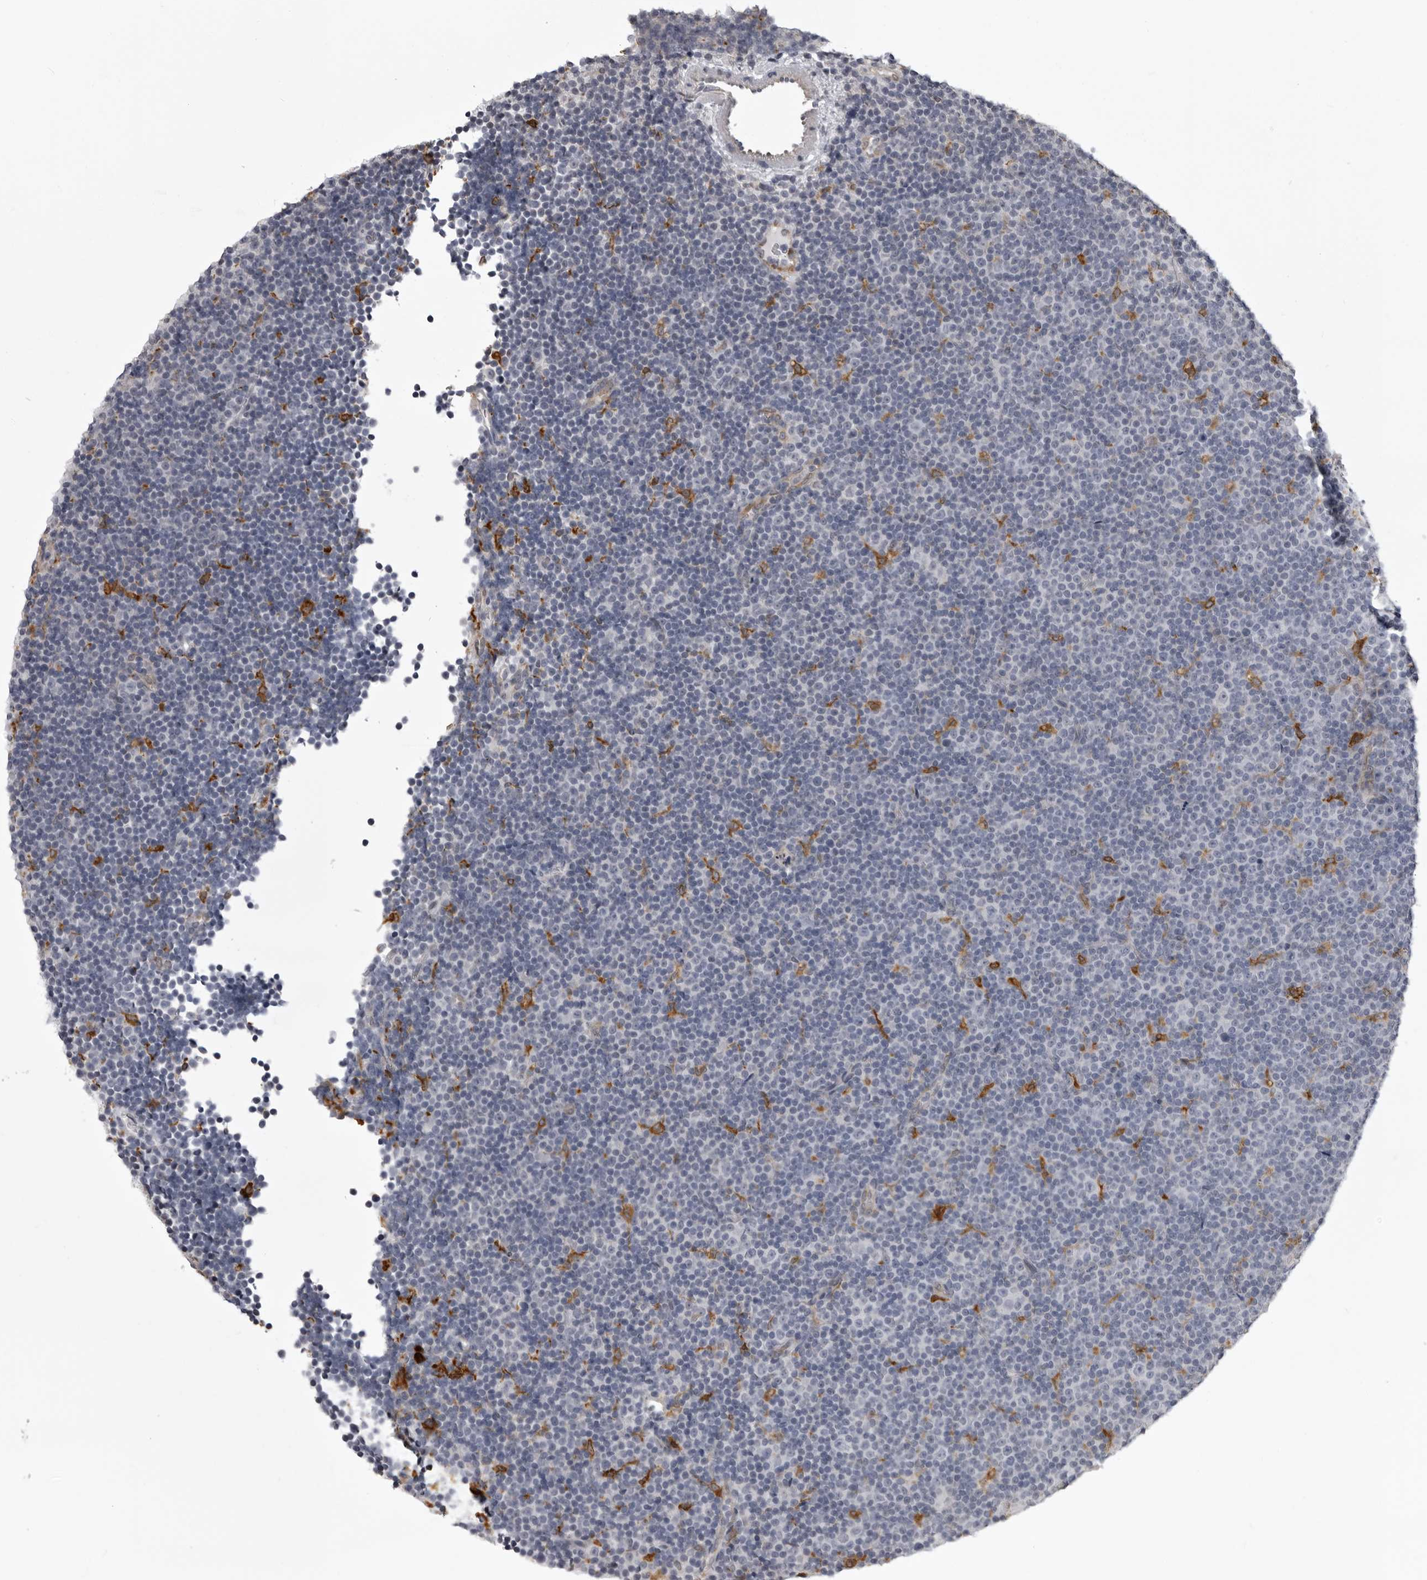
{"staining": {"intensity": "negative", "quantity": "none", "location": "none"}, "tissue": "lymphoma", "cell_type": "Tumor cells", "image_type": "cancer", "snomed": [{"axis": "morphology", "description": "Malignant lymphoma, non-Hodgkin's type, Low grade"}, {"axis": "topography", "description": "Lymph node"}], "caption": "The micrograph shows no significant staining in tumor cells of lymphoma.", "gene": "NCEH1", "patient": {"sex": "female", "age": 67}}